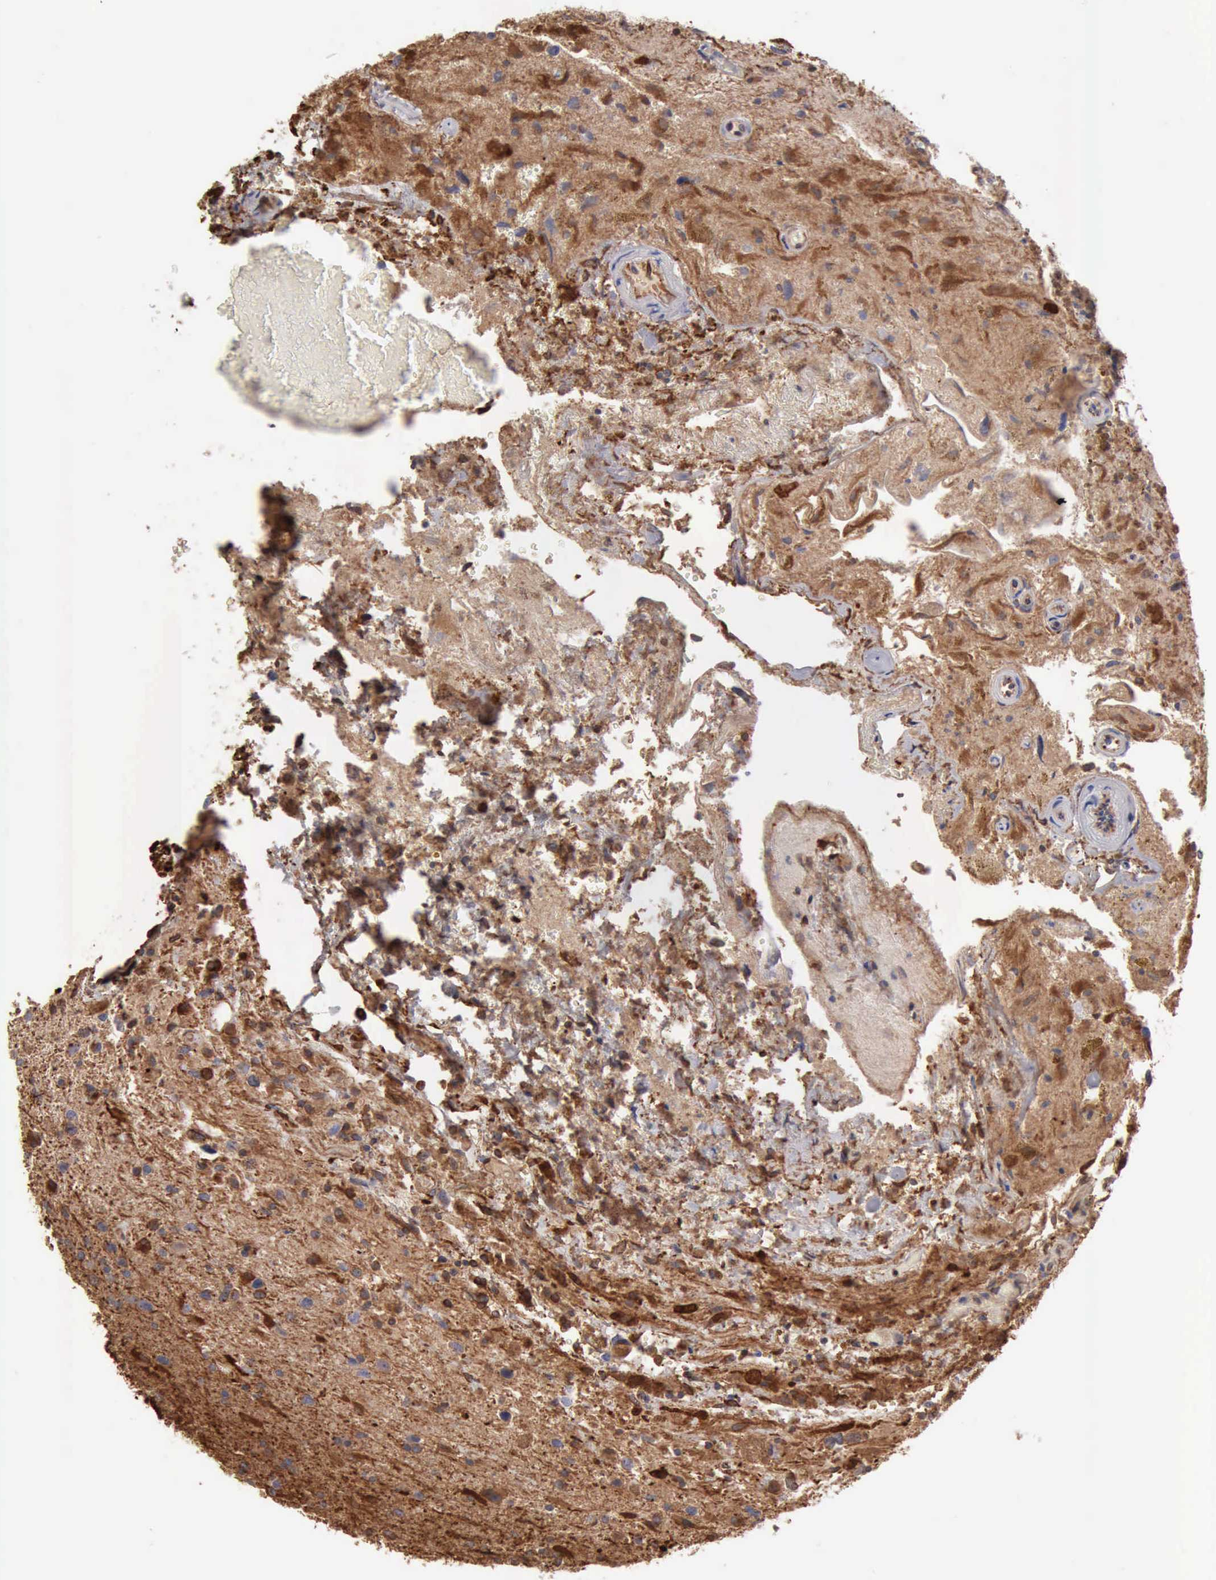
{"staining": {"intensity": "strong", "quantity": ">75%", "location": "cytoplasmic/membranous,nuclear"}, "tissue": "glioma", "cell_type": "Tumor cells", "image_type": "cancer", "snomed": [{"axis": "morphology", "description": "Glioma, malignant, High grade"}, {"axis": "topography", "description": "Brain"}], "caption": "Immunohistochemistry (IHC) of glioma exhibits high levels of strong cytoplasmic/membranous and nuclear positivity in approximately >75% of tumor cells.", "gene": "APOL2", "patient": {"sex": "male", "age": 48}}